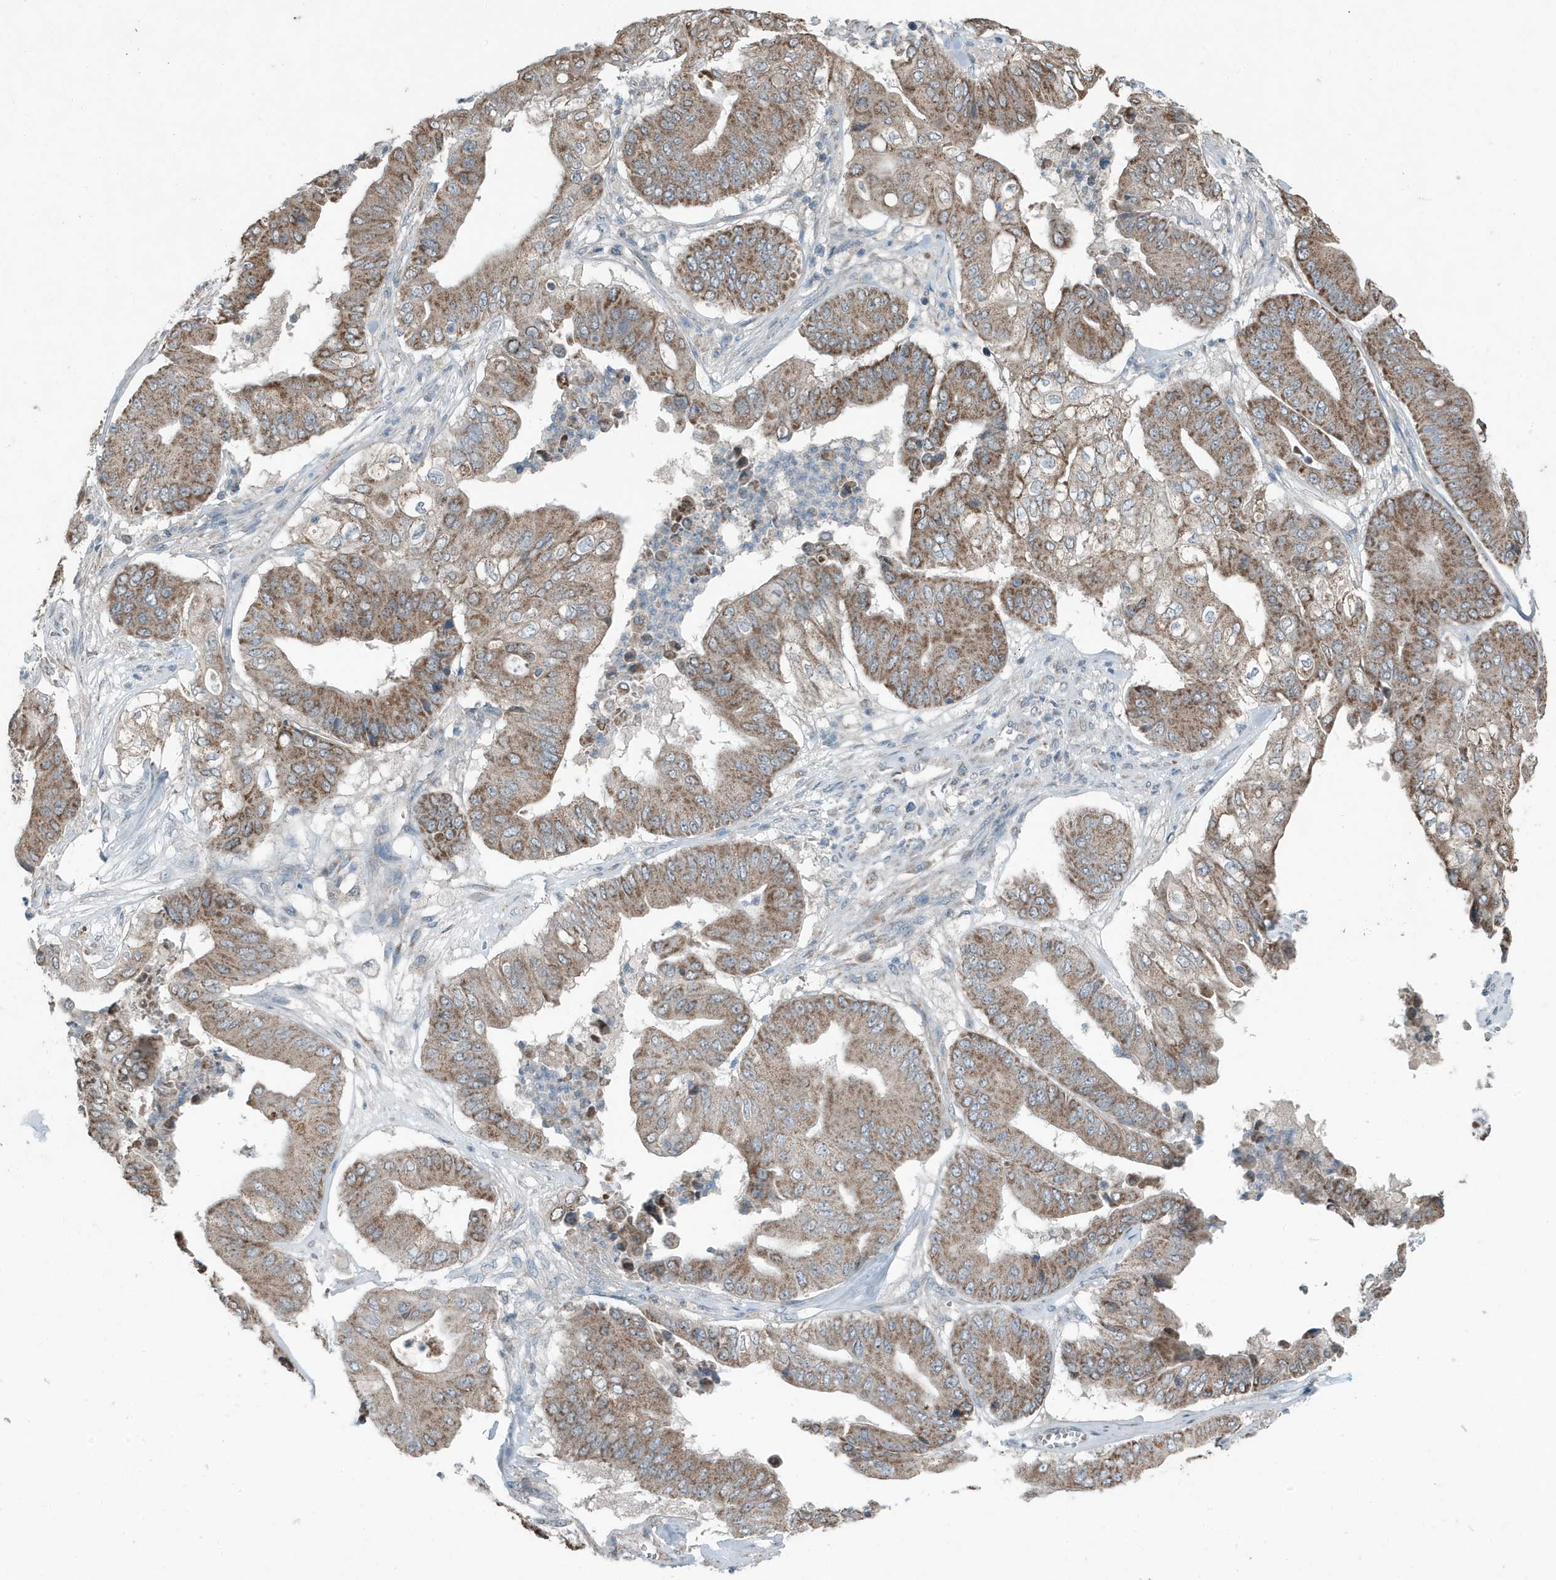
{"staining": {"intensity": "moderate", "quantity": ">75%", "location": "cytoplasmic/membranous"}, "tissue": "pancreatic cancer", "cell_type": "Tumor cells", "image_type": "cancer", "snomed": [{"axis": "morphology", "description": "Adenocarcinoma, NOS"}, {"axis": "topography", "description": "Pancreas"}], "caption": "An immunohistochemistry micrograph of tumor tissue is shown. Protein staining in brown labels moderate cytoplasmic/membranous positivity in pancreatic cancer (adenocarcinoma) within tumor cells. The protein is stained brown, and the nuclei are stained in blue (DAB IHC with brightfield microscopy, high magnification).", "gene": "MT-CYB", "patient": {"sex": "female", "age": 77}}